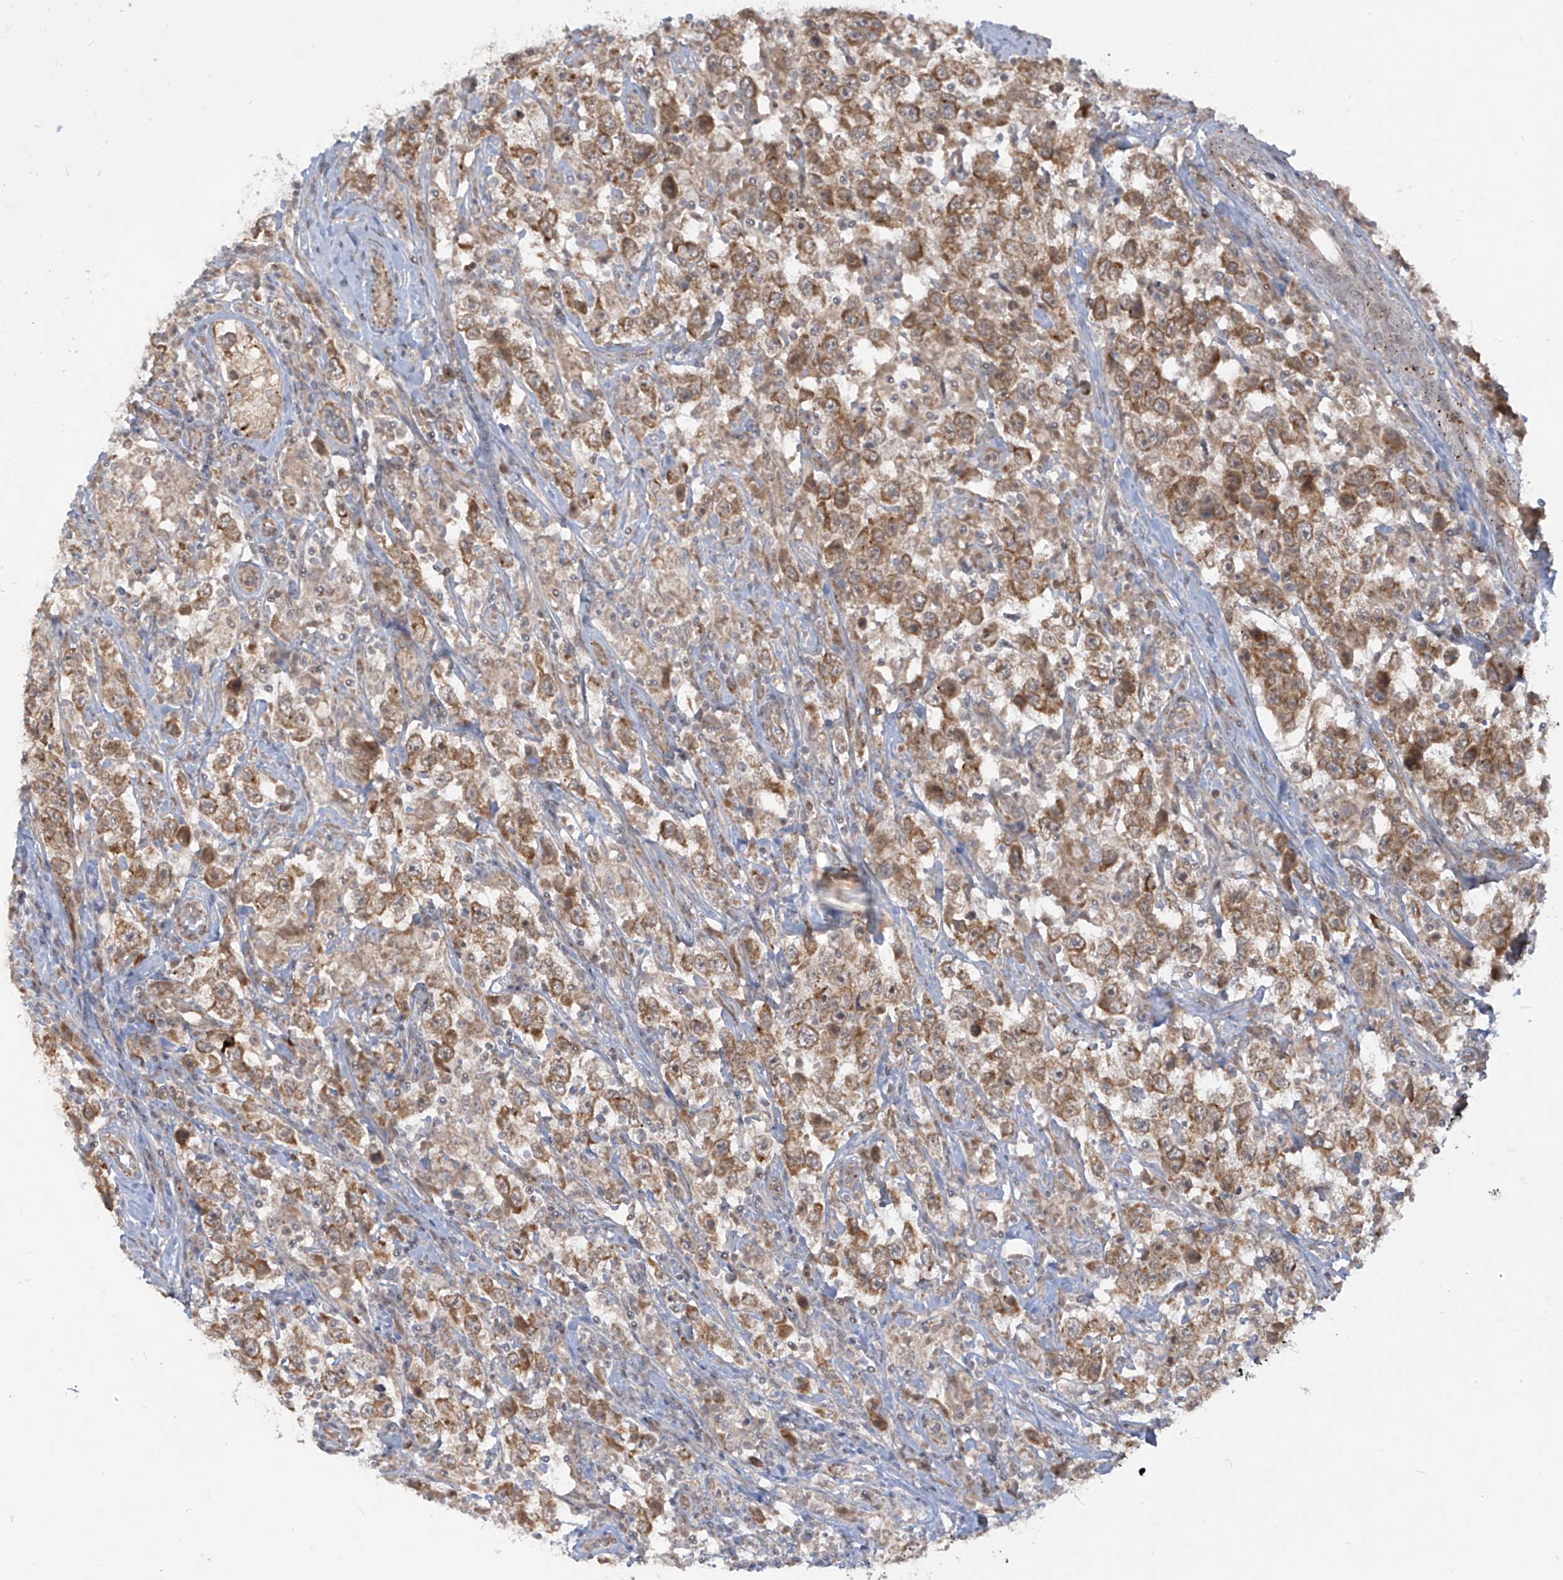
{"staining": {"intensity": "moderate", "quantity": ">75%", "location": "cytoplasmic/membranous"}, "tissue": "testis cancer", "cell_type": "Tumor cells", "image_type": "cancer", "snomed": [{"axis": "morphology", "description": "Seminoma, NOS"}, {"axis": "topography", "description": "Testis"}], "caption": "IHC of testis seminoma displays medium levels of moderate cytoplasmic/membranous staining in approximately >75% of tumor cells.", "gene": "TRIM67", "patient": {"sex": "male", "age": 41}}